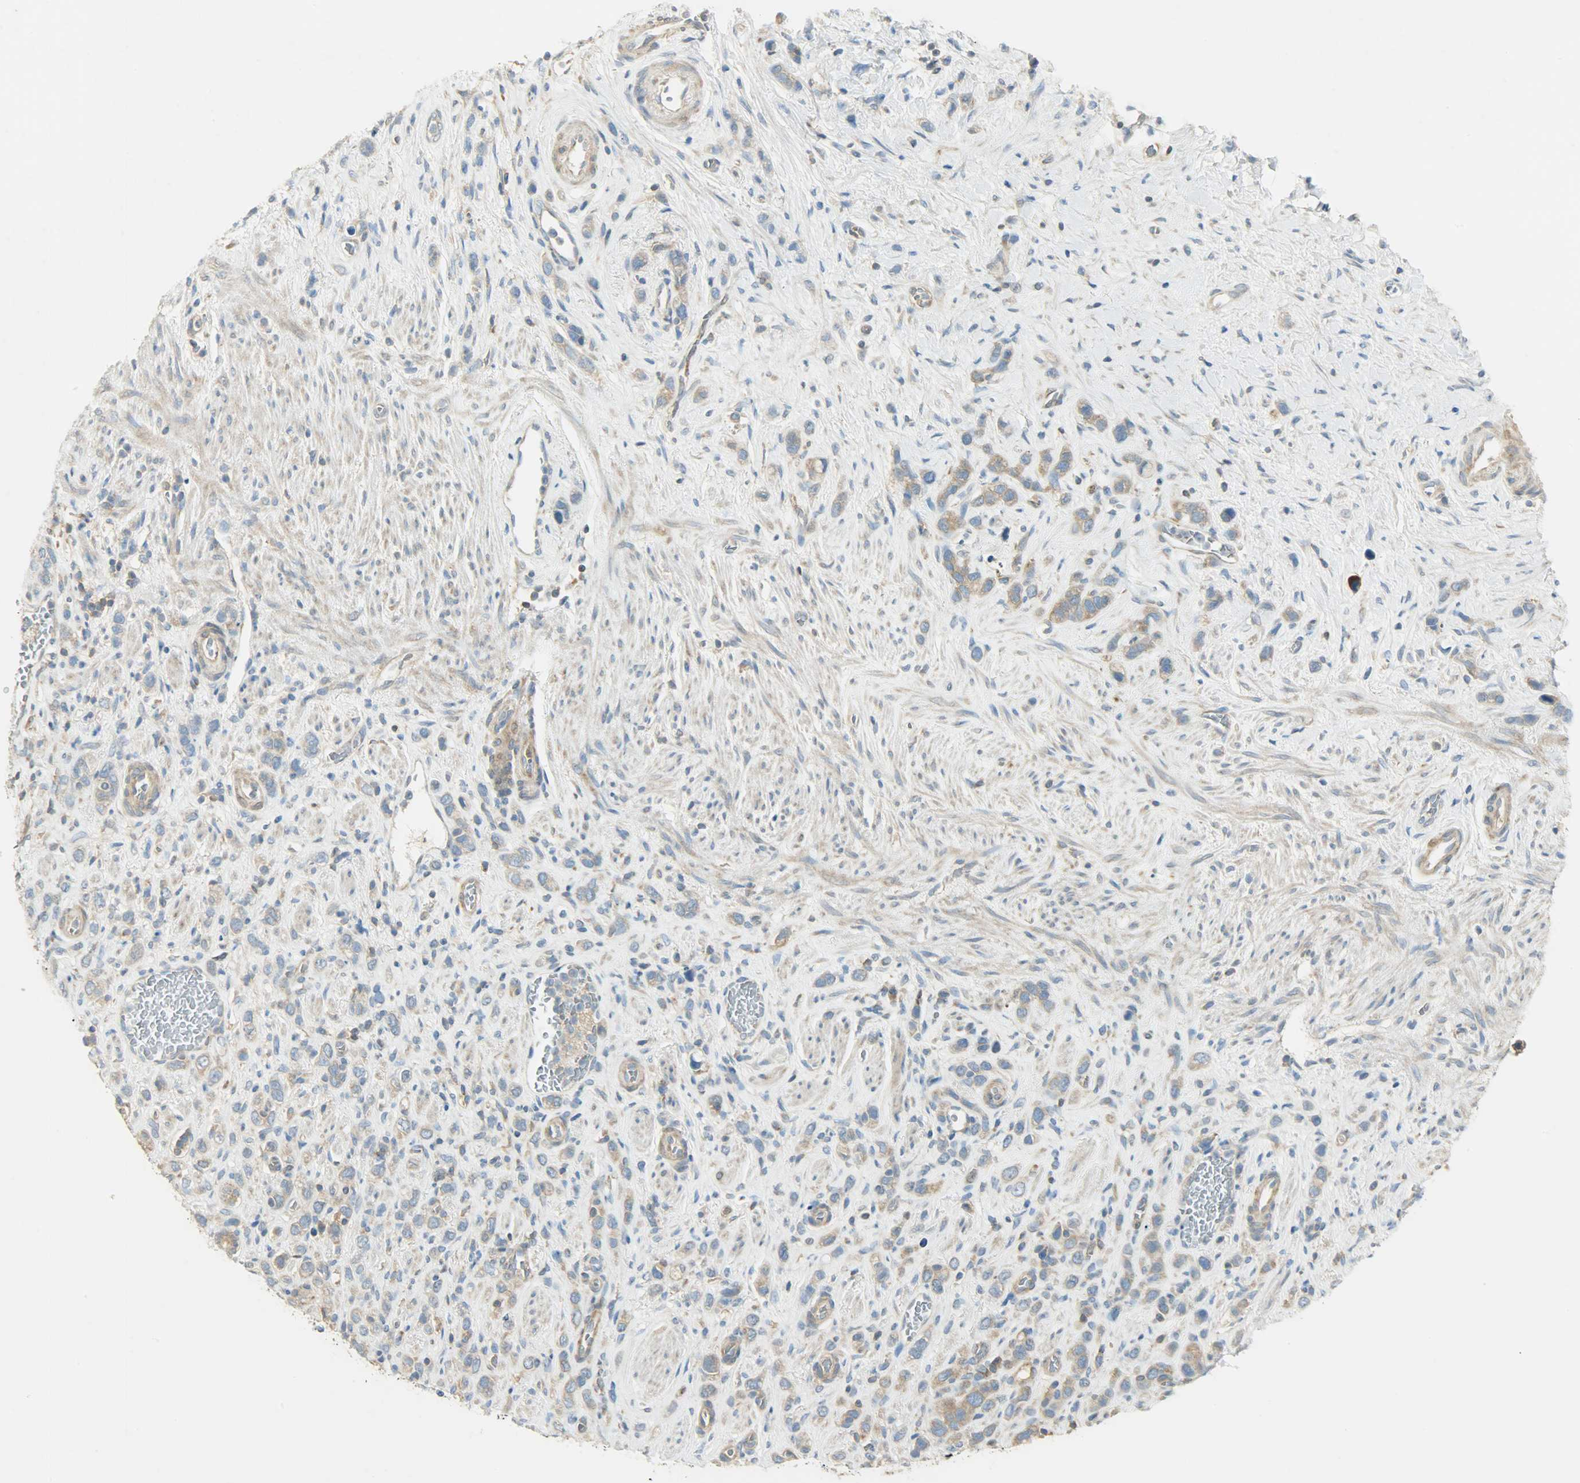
{"staining": {"intensity": "weak", "quantity": "25%-75%", "location": "cytoplasmic/membranous"}, "tissue": "stomach cancer", "cell_type": "Tumor cells", "image_type": "cancer", "snomed": [{"axis": "morphology", "description": "Normal tissue, NOS"}, {"axis": "morphology", "description": "Adenocarcinoma, NOS"}, {"axis": "morphology", "description": "Adenocarcinoma, High grade"}, {"axis": "topography", "description": "Stomach, upper"}, {"axis": "topography", "description": "Stomach"}], "caption": "Protein staining of adenocarcinoma (high-grade) (stomach) tissue displays weak cytoplasmic/membranous staining in approximately 25%-75% of tumor cells. The staining was performed using DAB (3,3'-diaminobenzidine) to visualize the protein expression in brown, while the nuclei were stained in blue with hematoxylin (Magnification: 20x).", "gene": "TSC22D2", "patient": {"sex": "female", "age": 65}}